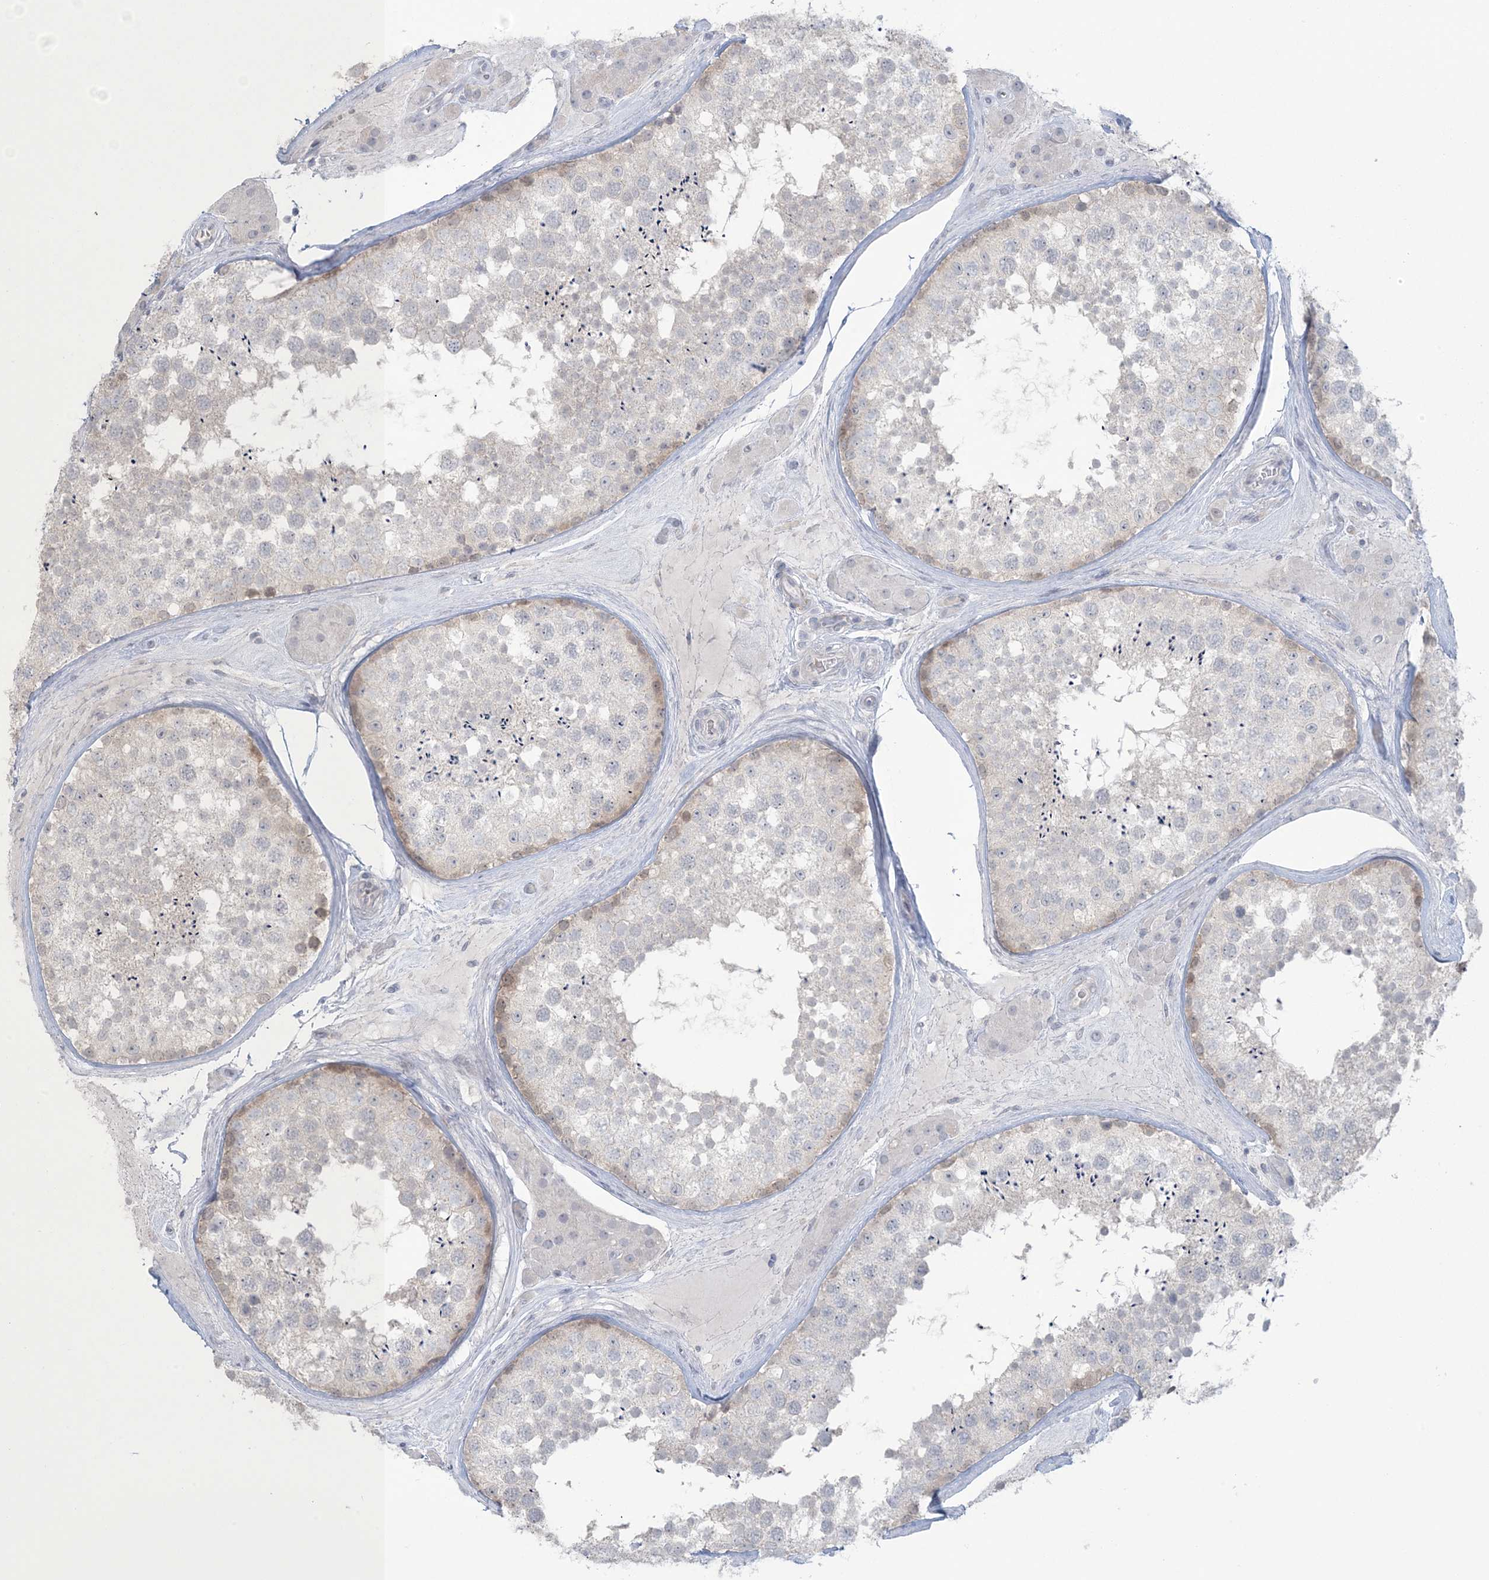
{"staining": {"intensity": "weak", "quantity": "<25%", "location": "cytoplasmic/membranous"}, "tissue": "testis", "cell_type": "Cells in seminiferous ducts", "image_type": "normal", "snomed": [{"axis": "morphology", "description": "Normal tissue, NOS"}, {"axis": "topography", "description": "Testis"}], "caption": "Image shows no protein expression in cells in seminiferous ducts of normal testis.", "gene": "NRBP2", "patient": {"sex": "male", "age": 46}}